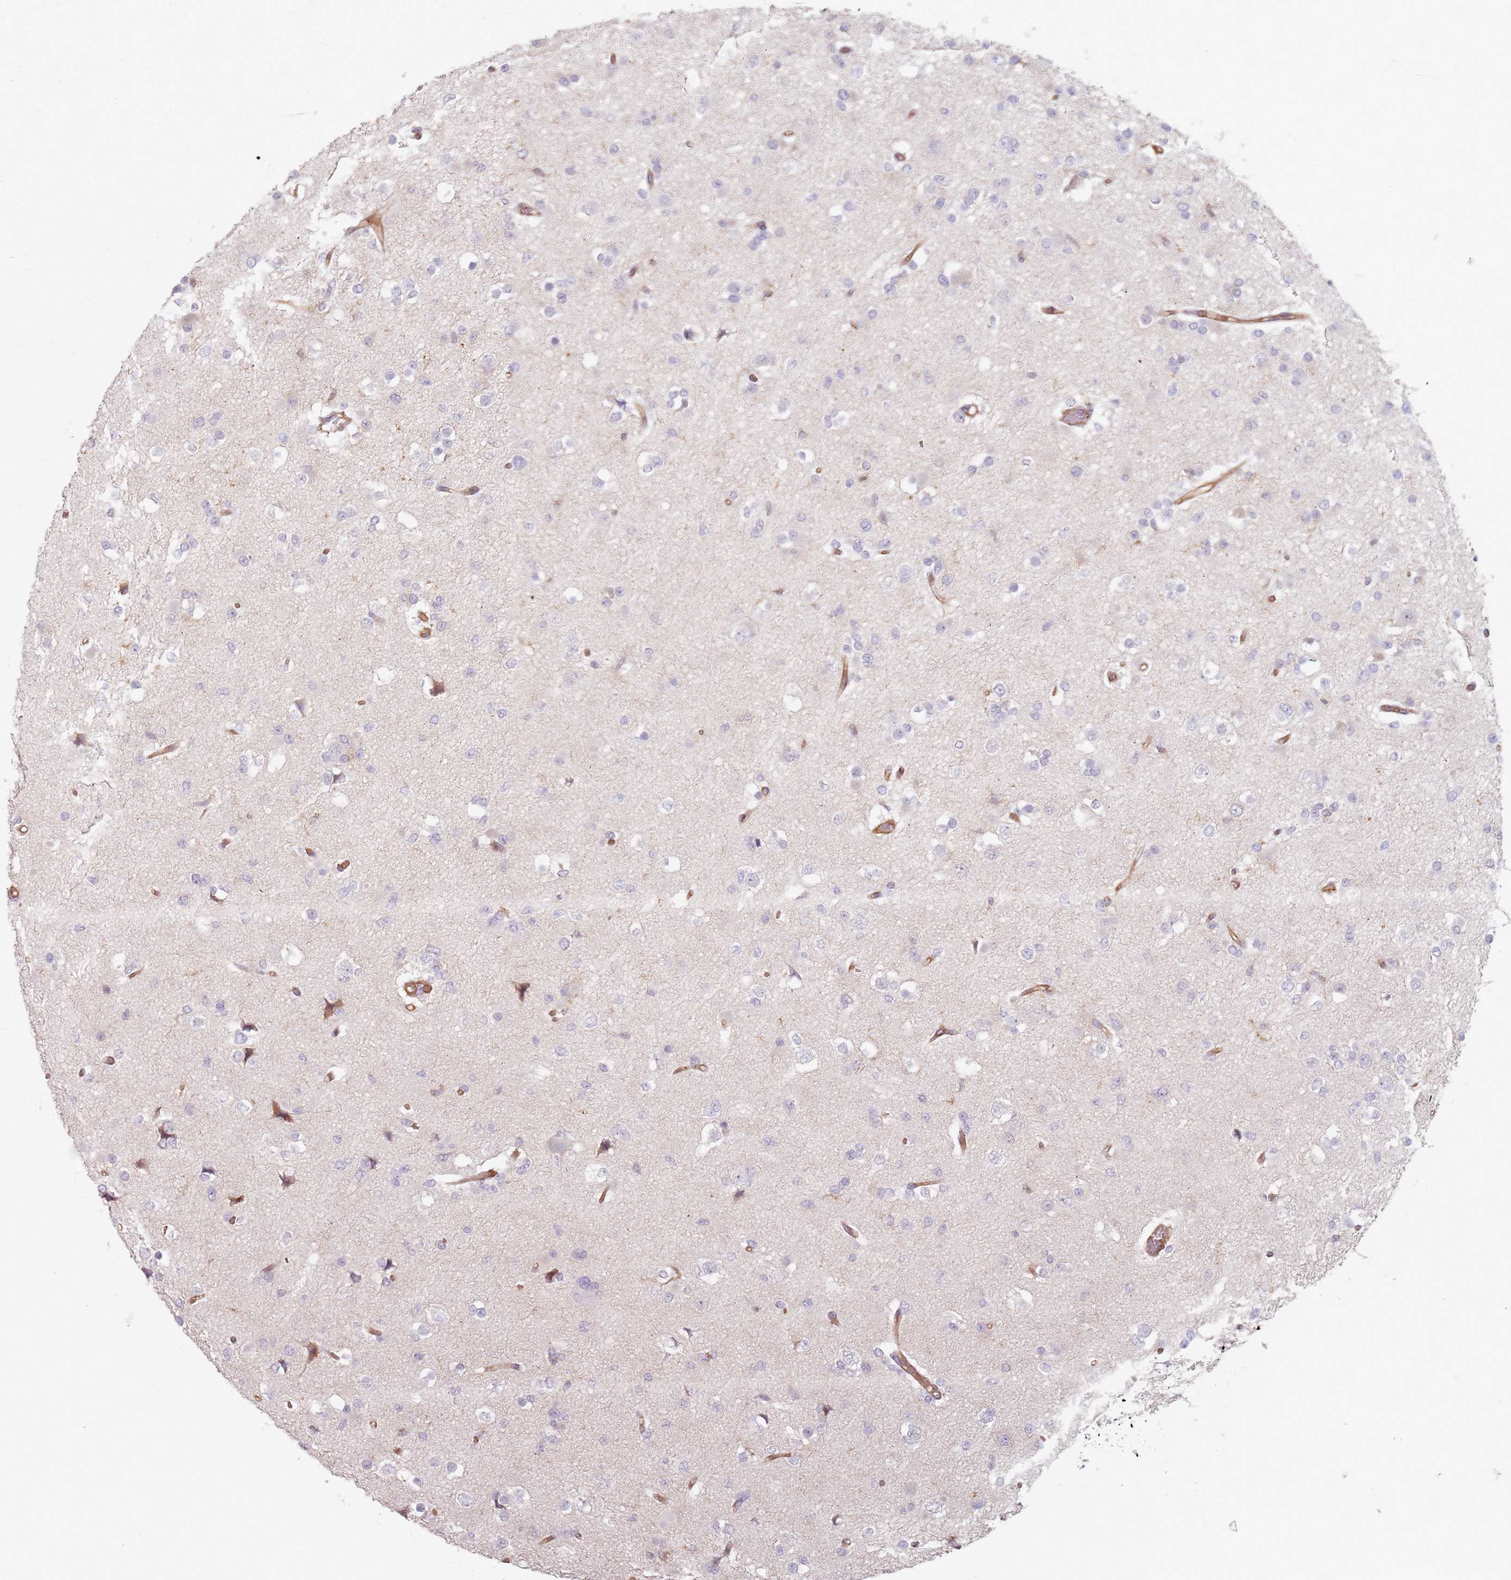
{"staining": {"intensity": "negative", "quantity": "none", "location": "none"}, "tissue": "glioma", "cell_type": "Tumor cells", "image_type": "cancer", "snomed": [{"axis": "morphology", "description": "Glioma, malignant, Low grade"}, {"axis": "topography", "description": "Brain"}], "caption": "The immunohistochemistry micrograph has no significant staining in tumor cells of glioma tissue.", "gene": "TPD52L2", "patient": {"sex": "female", "age": 22}}